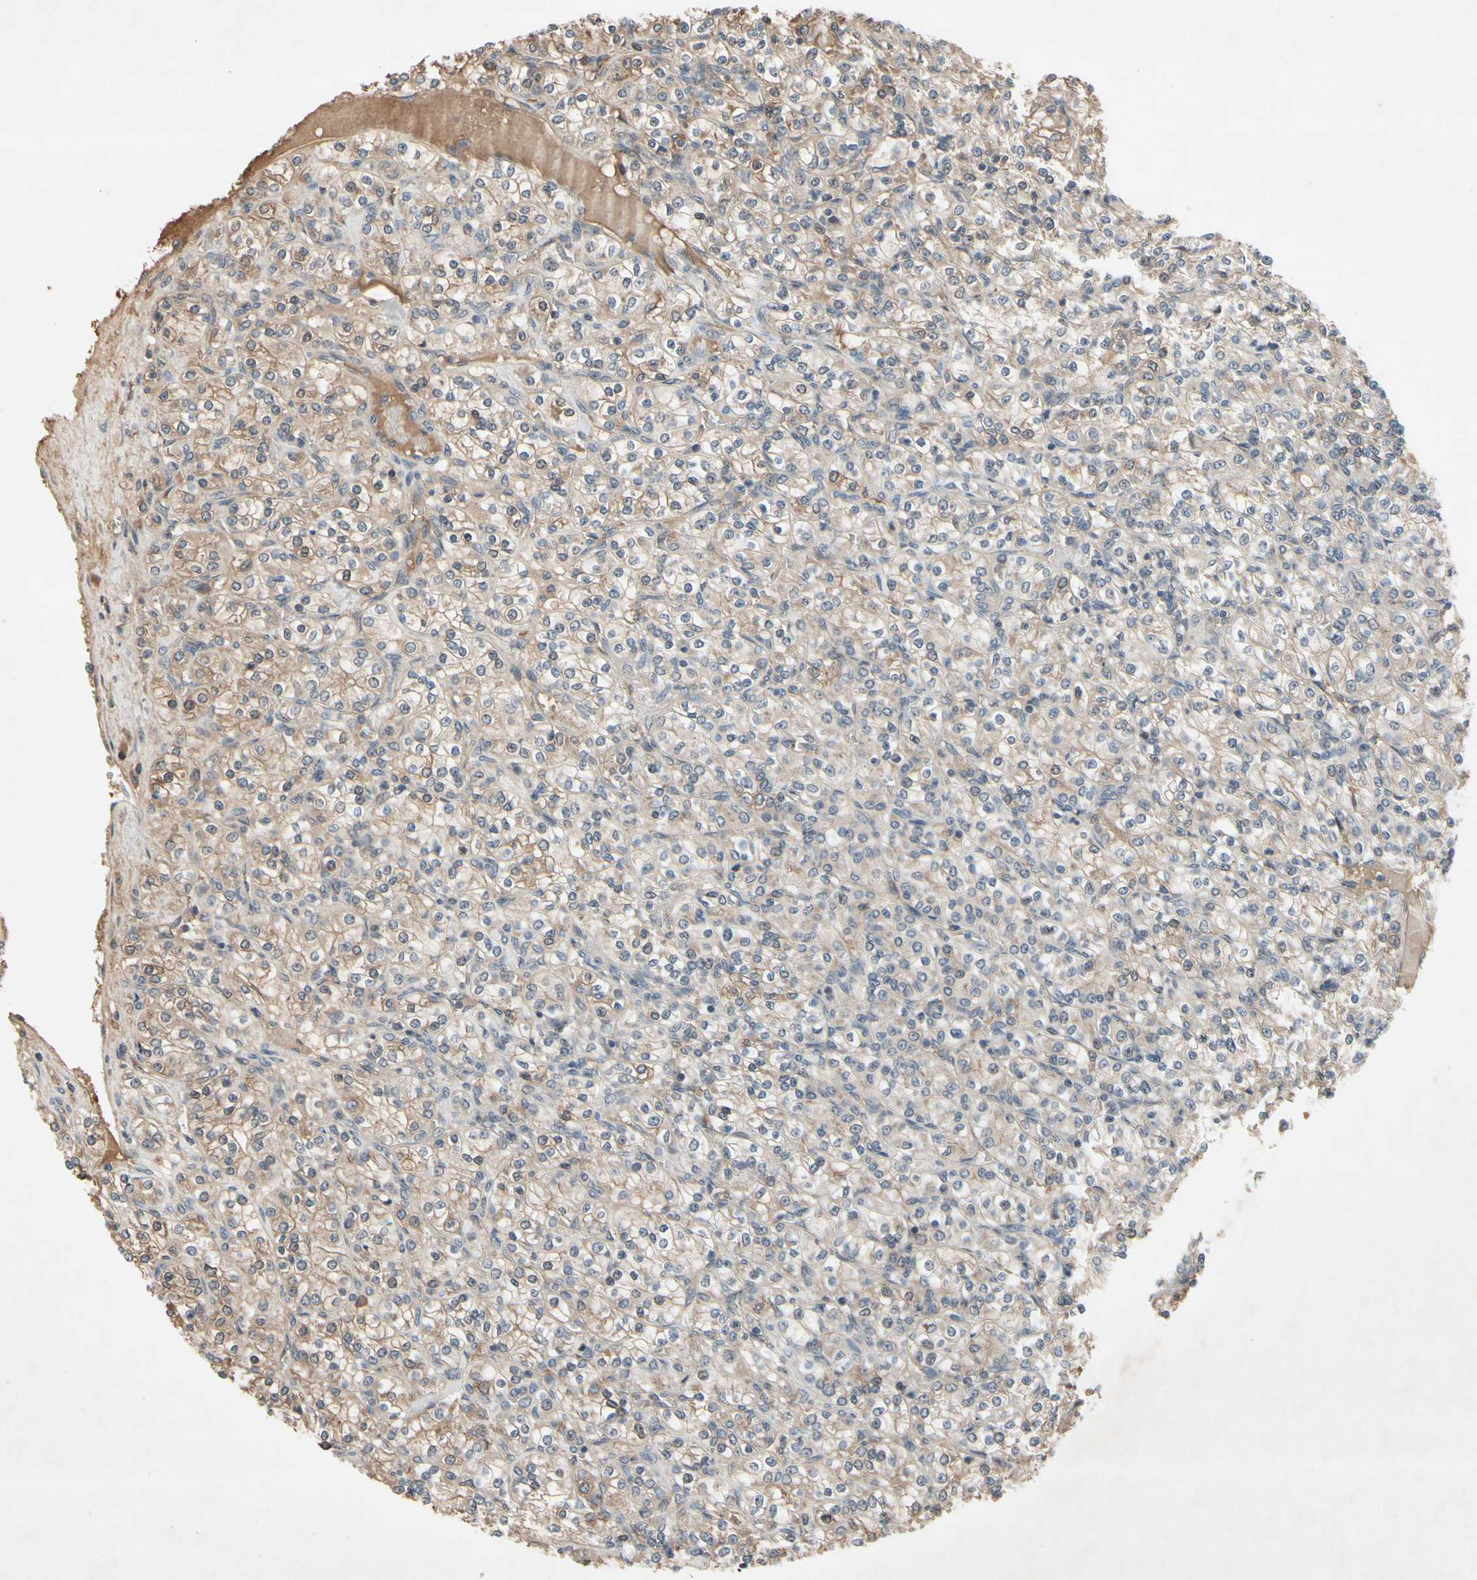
{"staining": {"intensity": "moderate", "quantity": ">75%", "location": "cytoplasmic/membranous"}, "tissue": "renal cancer", "cell_type": "Tumor cells", "image_type": "cancer", "snomed": [{"axis": "morphology", "description": "Adenocarcinoma, NOS"}, {"axis": "topography", "description": "Kidney"}], "caption": "Immunohistochemistry (IHC) staining of renal cancer (adenocarcinoma), which displays medium levels of moderate cytoplasmic/membranous staining in approximately >75% of tumor cells indicating moderate cytoplasmic/membranous protein positivity. The staining was performed using DAB (3,3'-diaminobenzidine) (brown) for protein detection and nuclei were counterstained in hematoxylin (blue).", "gene": "NSF", "patient": {"sex": "male", "age": 77}}